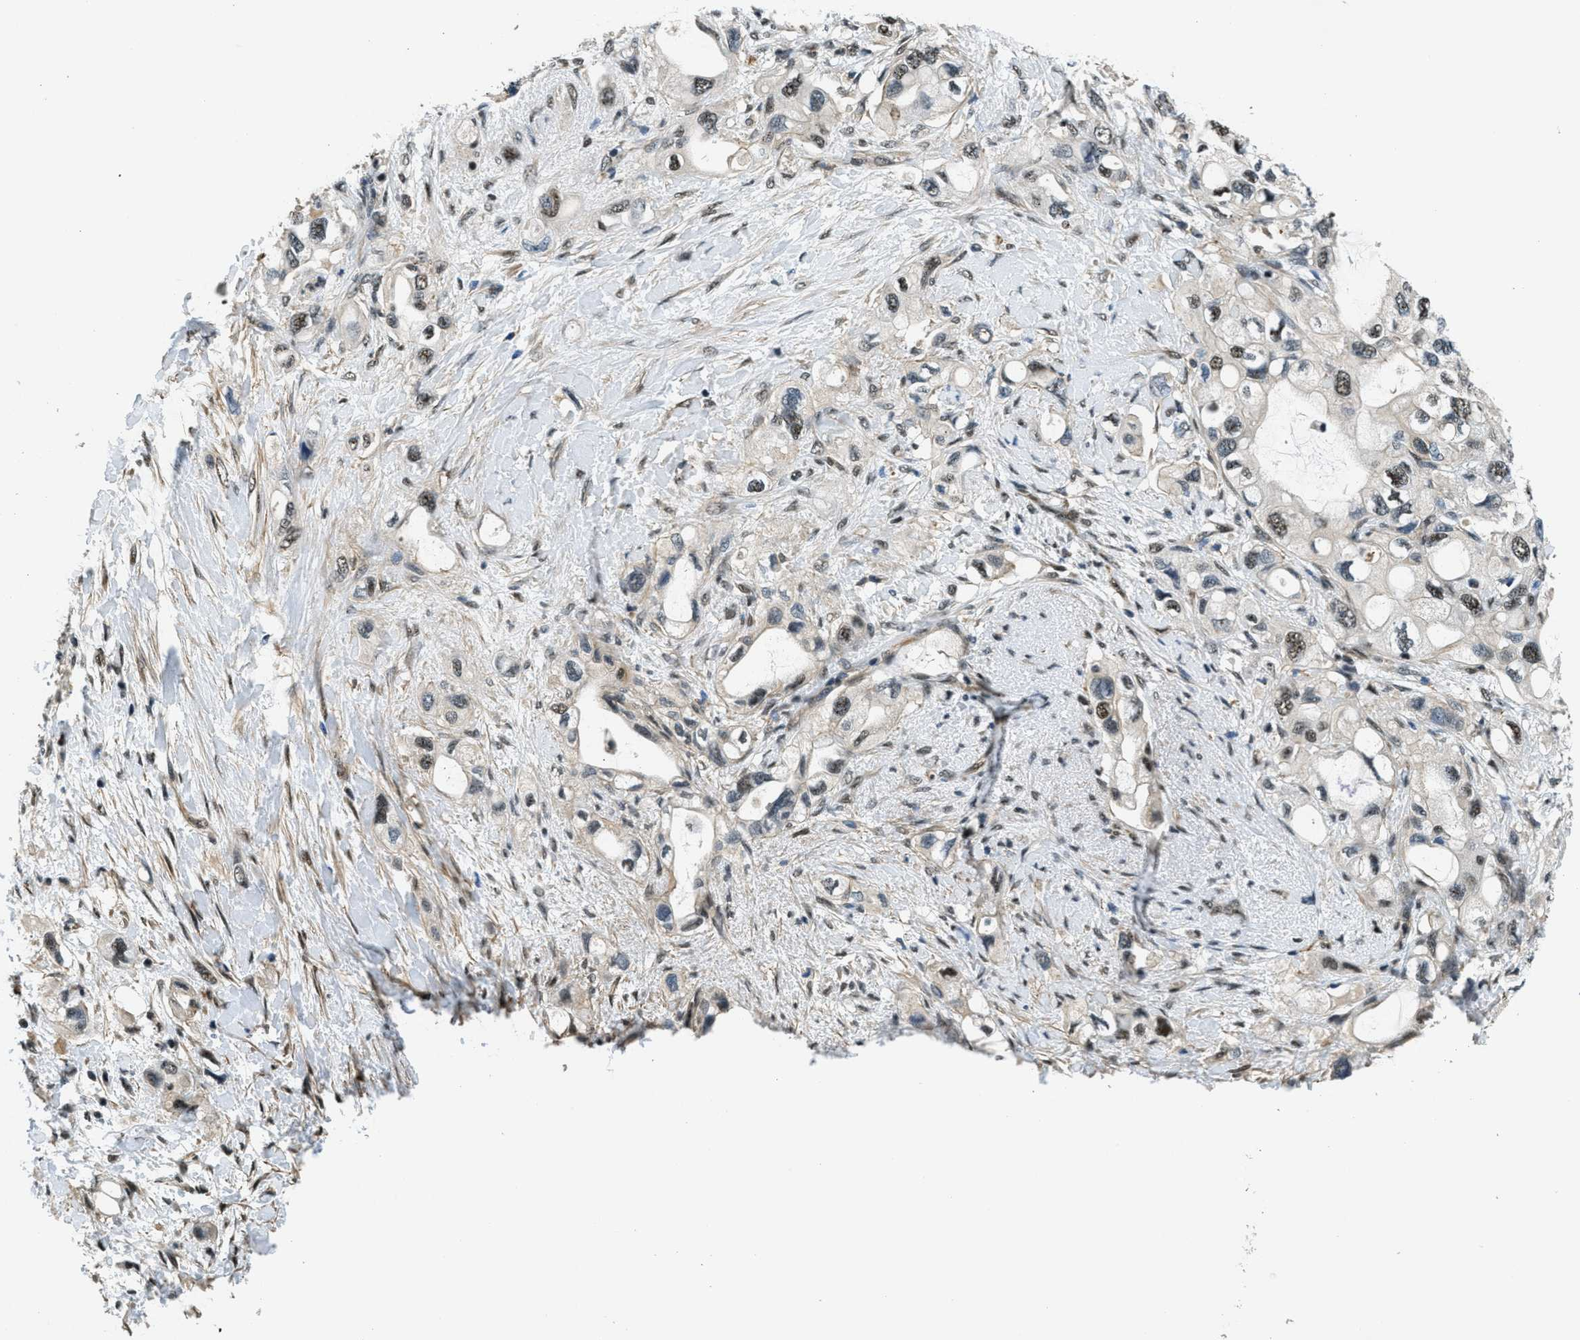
{"staining": {"intensity": "weak", "quantity": "25%-75%", "location": "nuclear"}, "tissue": "pancreatic cancer", "cell_type": "Tumor cells", "image_type": "cancer", "snomed": [{"axis": "morphology", "description": "Adenocarcinoma, NOS"}, {"axis": "topography", "description": "Pancreas"}], "caption": "A low amount of weak nuclear staining is identified in approximately 25%-75% of tumor cells in pancreatic cancer (adenocarcinoma) tissue.", "gene": "CFAP36", "patient": {"sex": "female", "age": 56}}